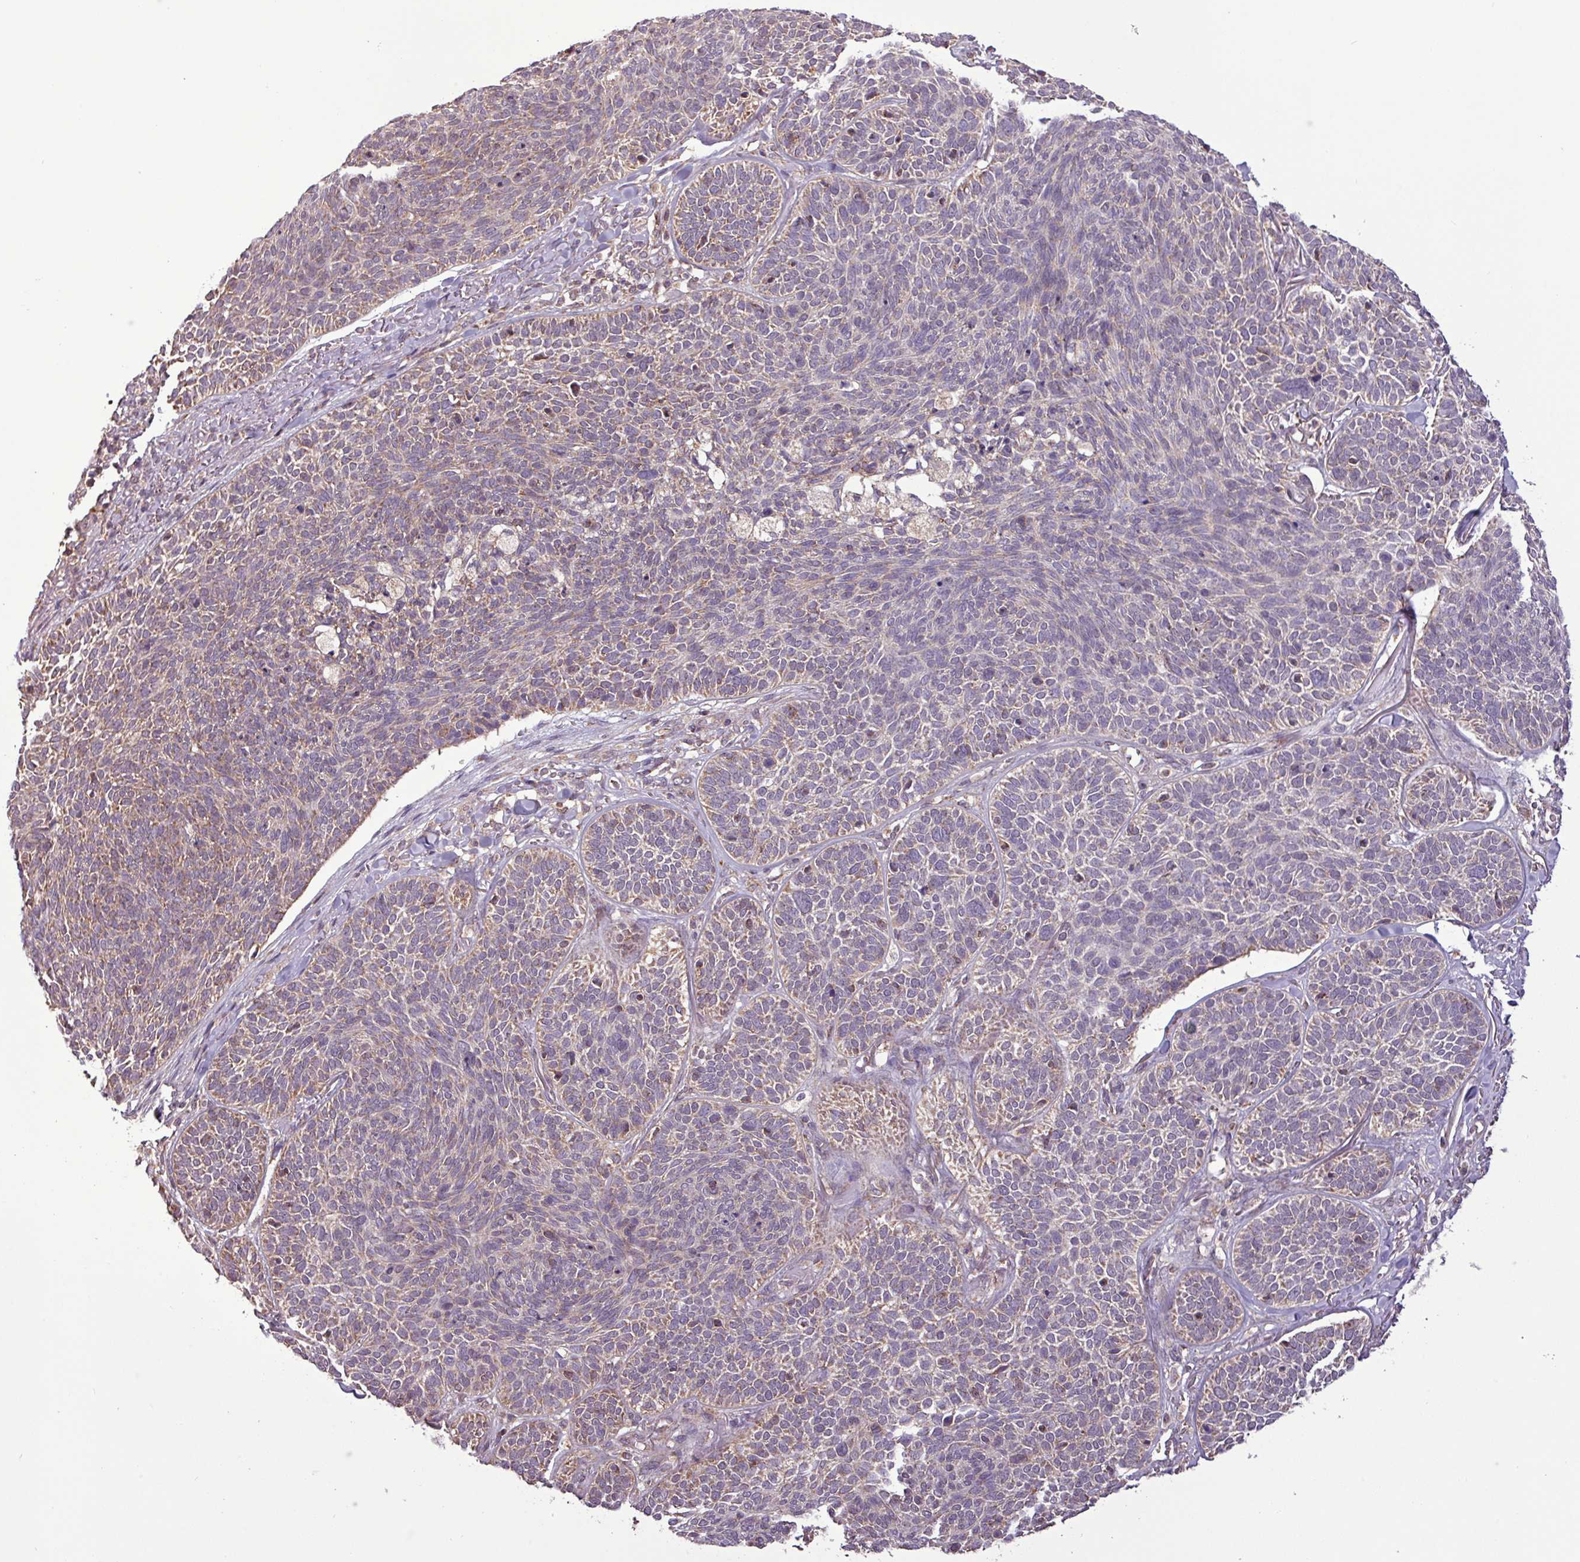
{"staining": {"intensity": "moderate", "quantity": "25%-75%", "location": "cytoplasmic/membranous"}, "tissue": "skin cancer", "cell_type": "Tumor cells", "image_type": "cancer", "snomed": [{"axis": "morphology", "description": "Basal cell carcinoma"}, {"axis": "topography", "description": "Skin"}], "caption": "Tumor cells exhibit moderate cytoplasmic/membranous expression in about 25%-75% of cells in skin cancer (basal cell carcinoma).", "gene": "MCTP2", "patient": {"sex": "male", "age": 85}}